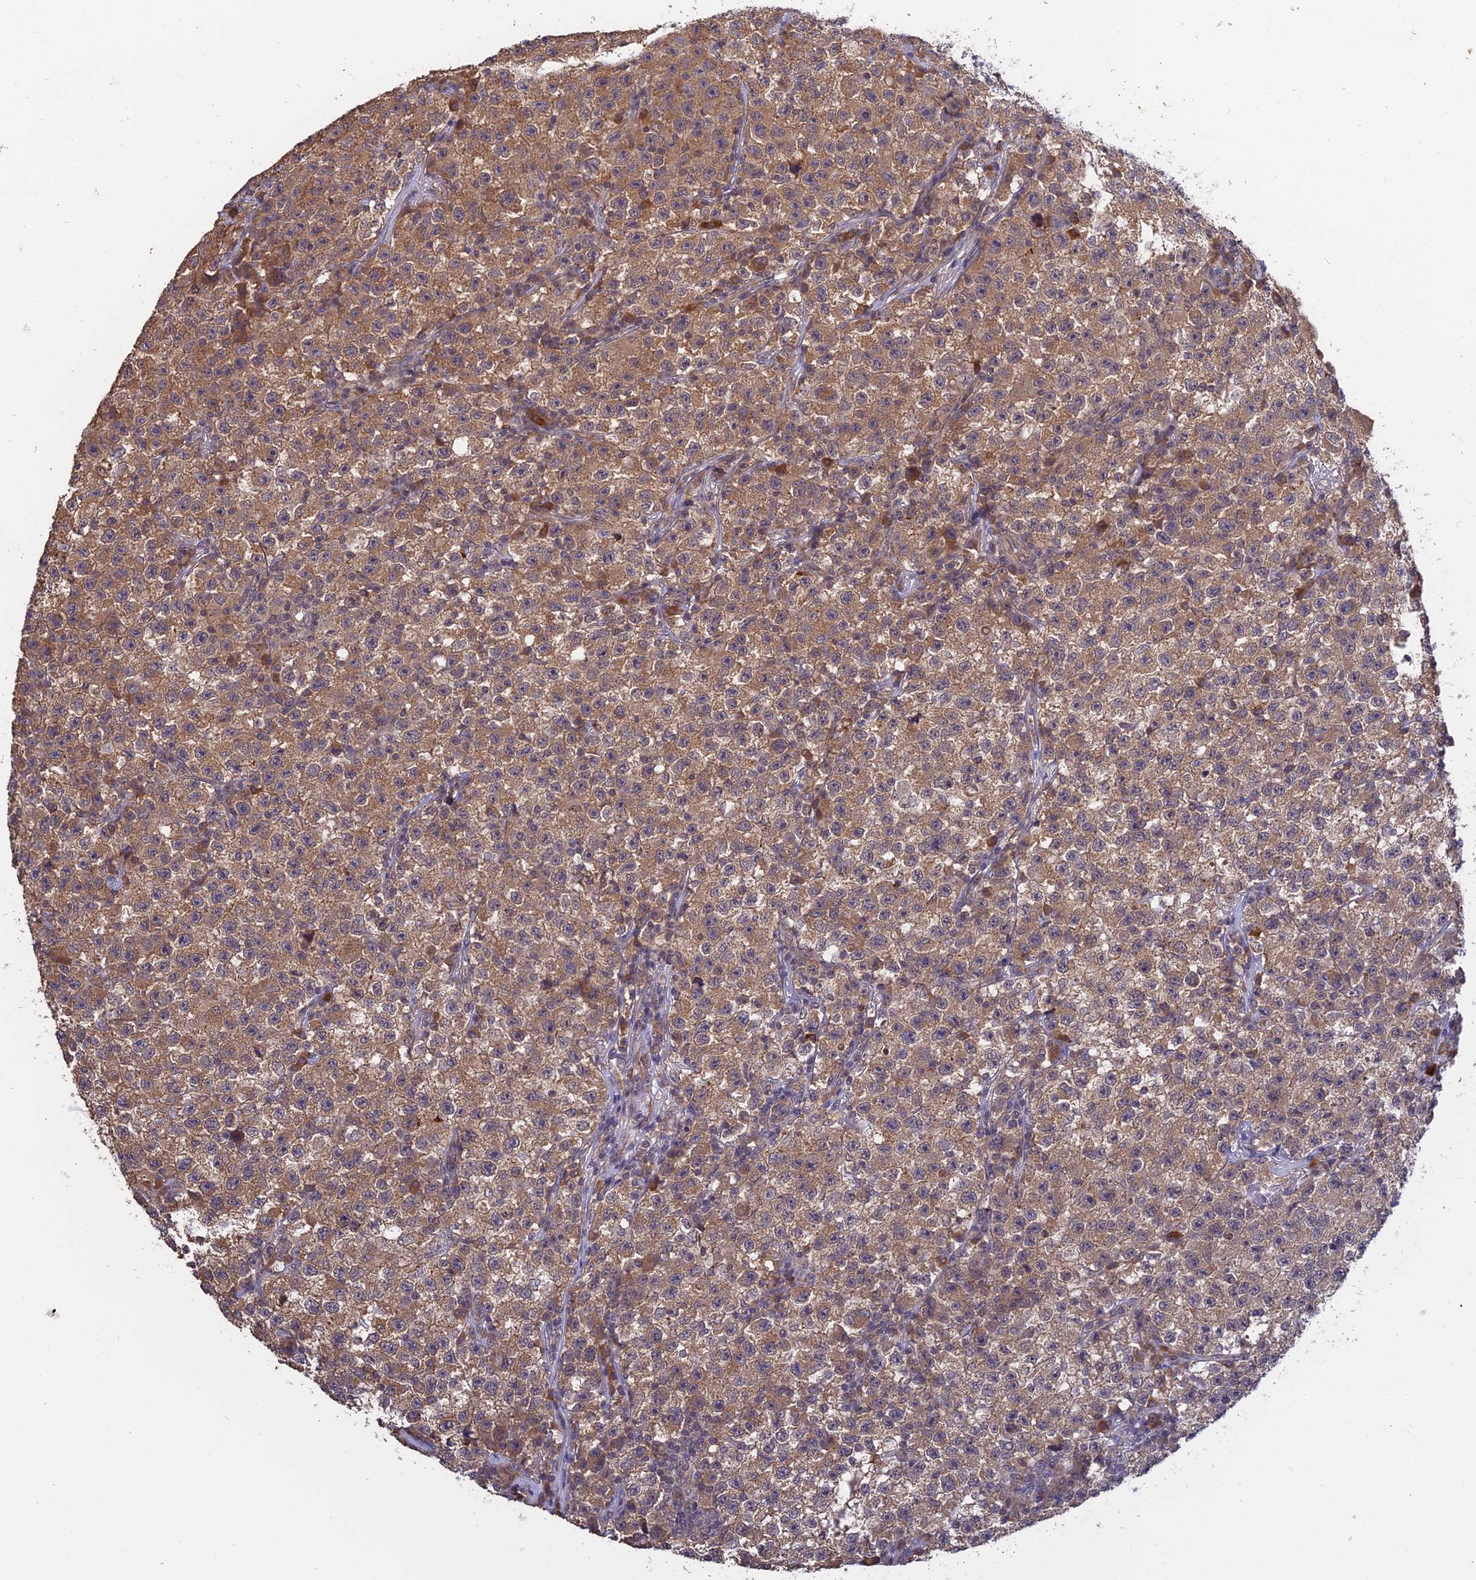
{"staining": {"intensity": "moderate", "quantity": ">75%", "location": "cytoplasmic/membranous"}, "tissue": "testis cancer", "cell_type": "Tumor cells", "image_type": "cancer", "snomed": [{"axis": "morphology", "description": "Seminoma, NOS"}, {"axis": "topography", "description": "Testis"}], "caption": "Moderate cytoplasmic/membranous expression for a protein is appreciated in approximately >75% of tumor cells of testis cancer (seminoma) using IHC.", "gene": "ARHGAP40", "patient": {"sex": "male", "age": 22}}